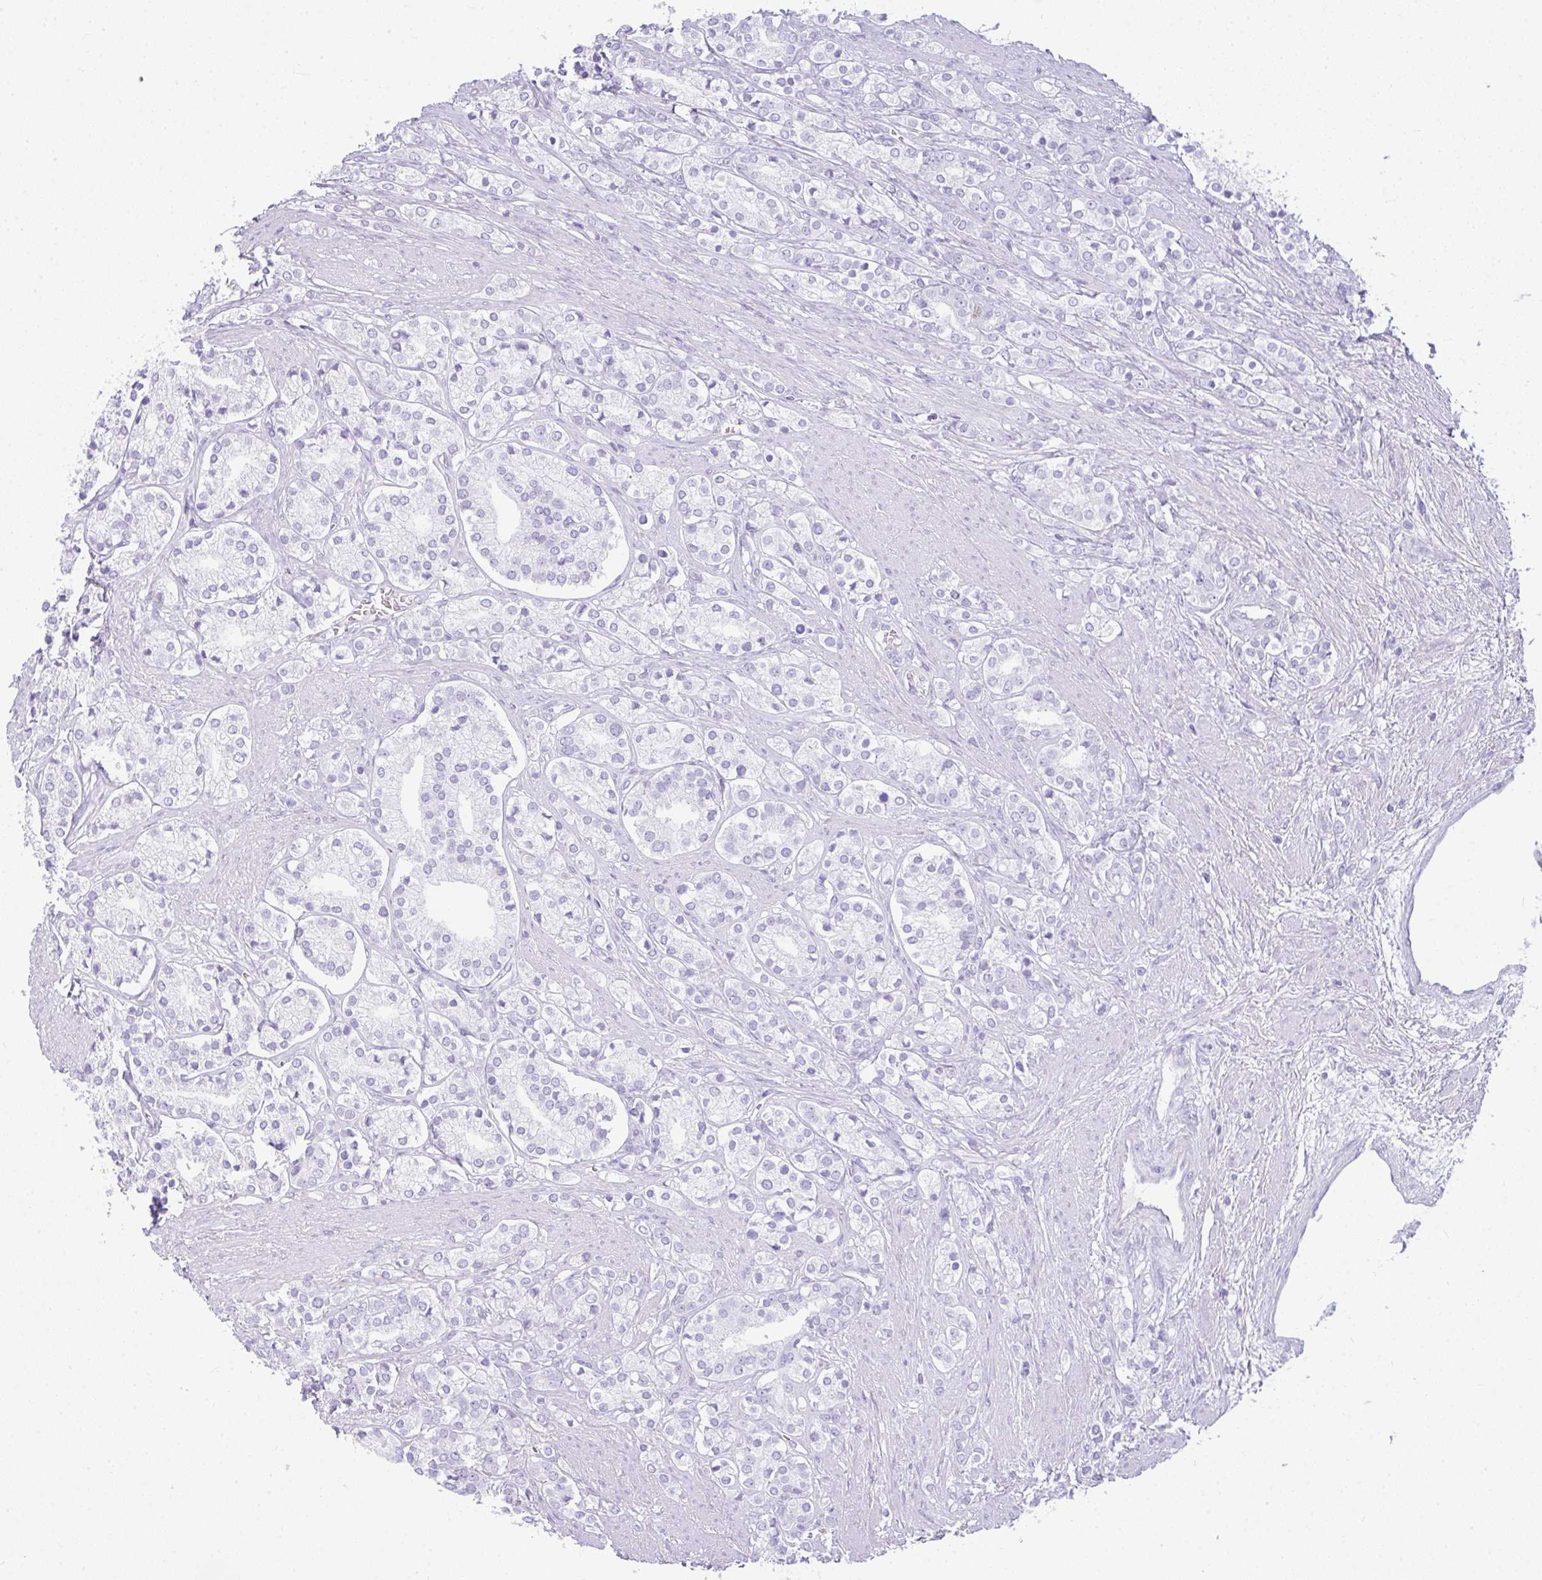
{"staining": {"intensity": "negative", "quantity": "none", "location": "none"}, "tissue": "prostate cancer", "cell_type": "Tumor cells", "image_type": "cancer", "snomed": [{"axis": "morphology", "description": "Adenocarcinoma, High grade"}, {"axis": "topography", "description": "Prostate"}], "caption": "Immunohistochemistry photomicrograph of human prostate cancer (adenocarcinoma (high-grade)) stained for a protein (brown), which demonstrates no expression in tumor cells.", "gene": "RASL10A", "patient": {"sex": "male", "age": 58}}